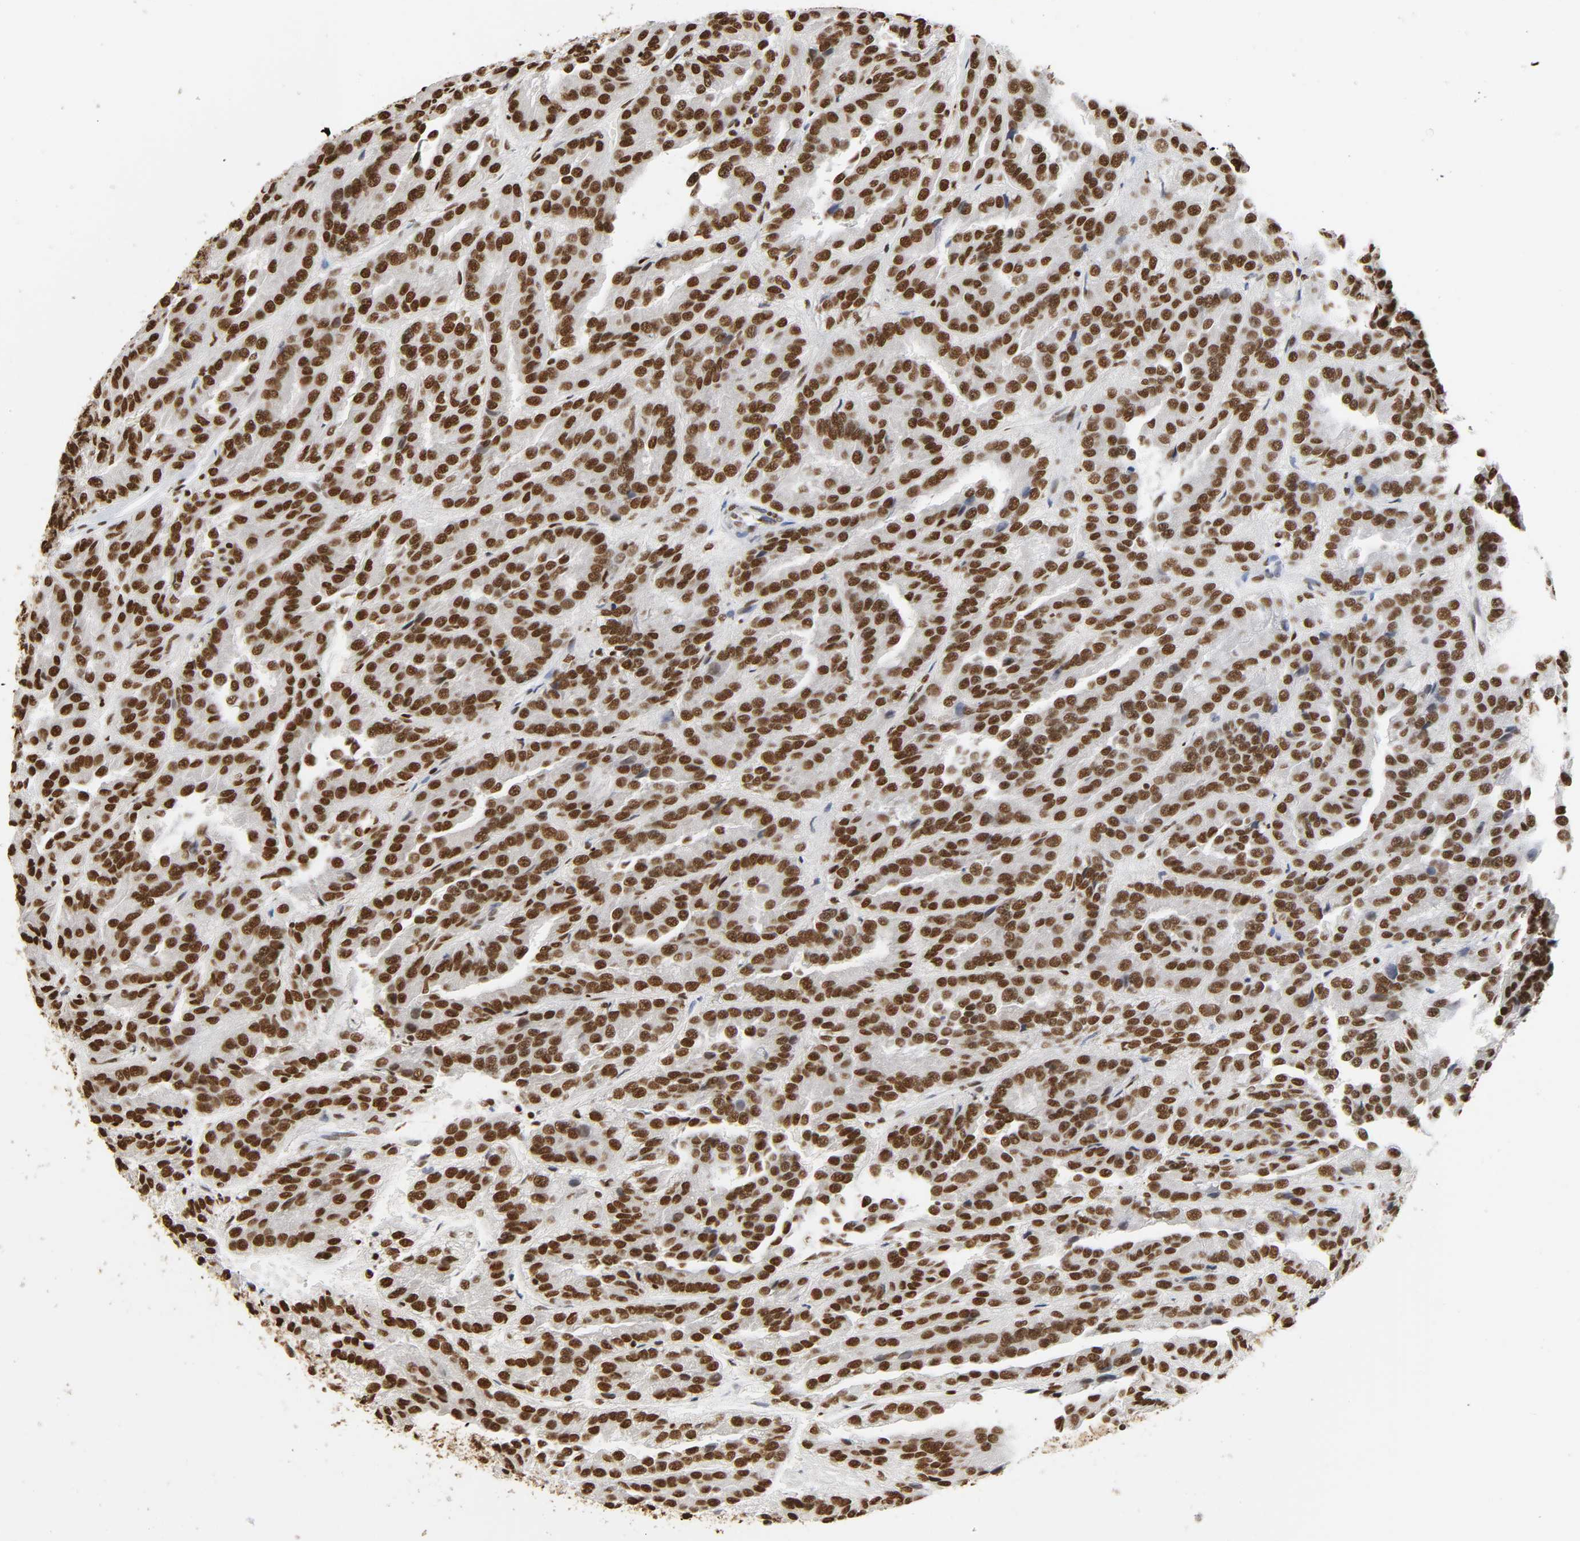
{"staining": {"intensity": "strong", "quantity": ">75%", "location": "nuclear"}, "tissue": "renal cancer", "cell_type": "Tumor cells", "image_type": "cancer", "snomed": [{"axis": "morphology", "description": "Adenocarcinoma, NOS"}, {"axis": "topography", "description": "Kidney"}], "caption": "About >75% of tumor cells in human renal cancer show strong nuclear protein expression as visualized by brown immunohistochemical staining.", "gene": "HNRNPC", "patient": {"sex": "male", "age": 46}}